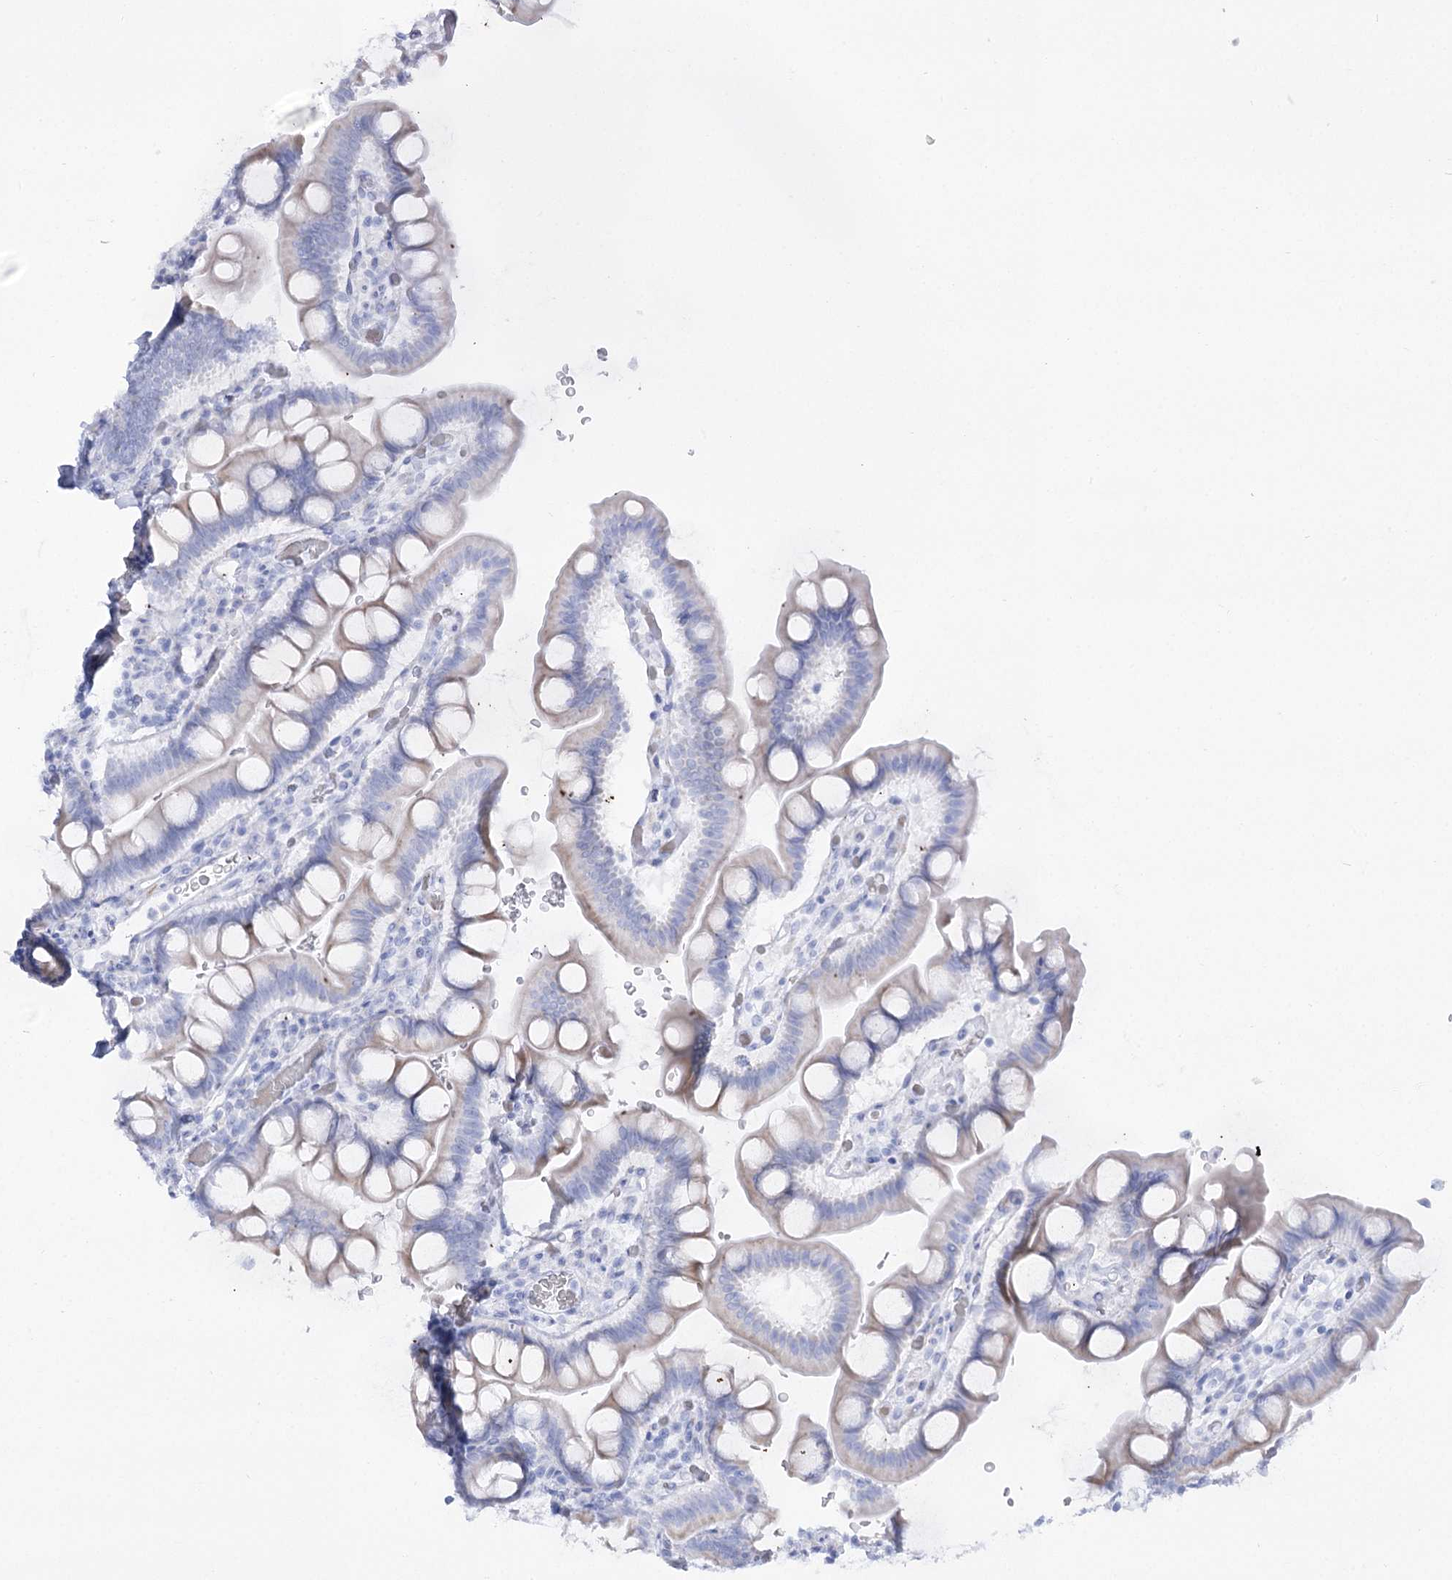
{"staining": {"intensity": "negative", "quantity": "none", "location": "none"}, "tissue": "small intestine", "cell_type": "Glandular cells", "image_type": "normal", "snomed": [{"axis": "morphology", "description": "Normal tissue, NOS"}, {"axis": "topography", "description": "Stomach, upper"}, {"axis": "topography", "description": "Stomach, lower"}, {"axis": "topography", "description": "Small intestine"}], "caption": "An immunohistochemistry micrograph of benign small intestine is shown. There is no staining in glandular cells of small intestine.", "gene": "SIAE", "patient": {"sex": "male", "age": 68}}